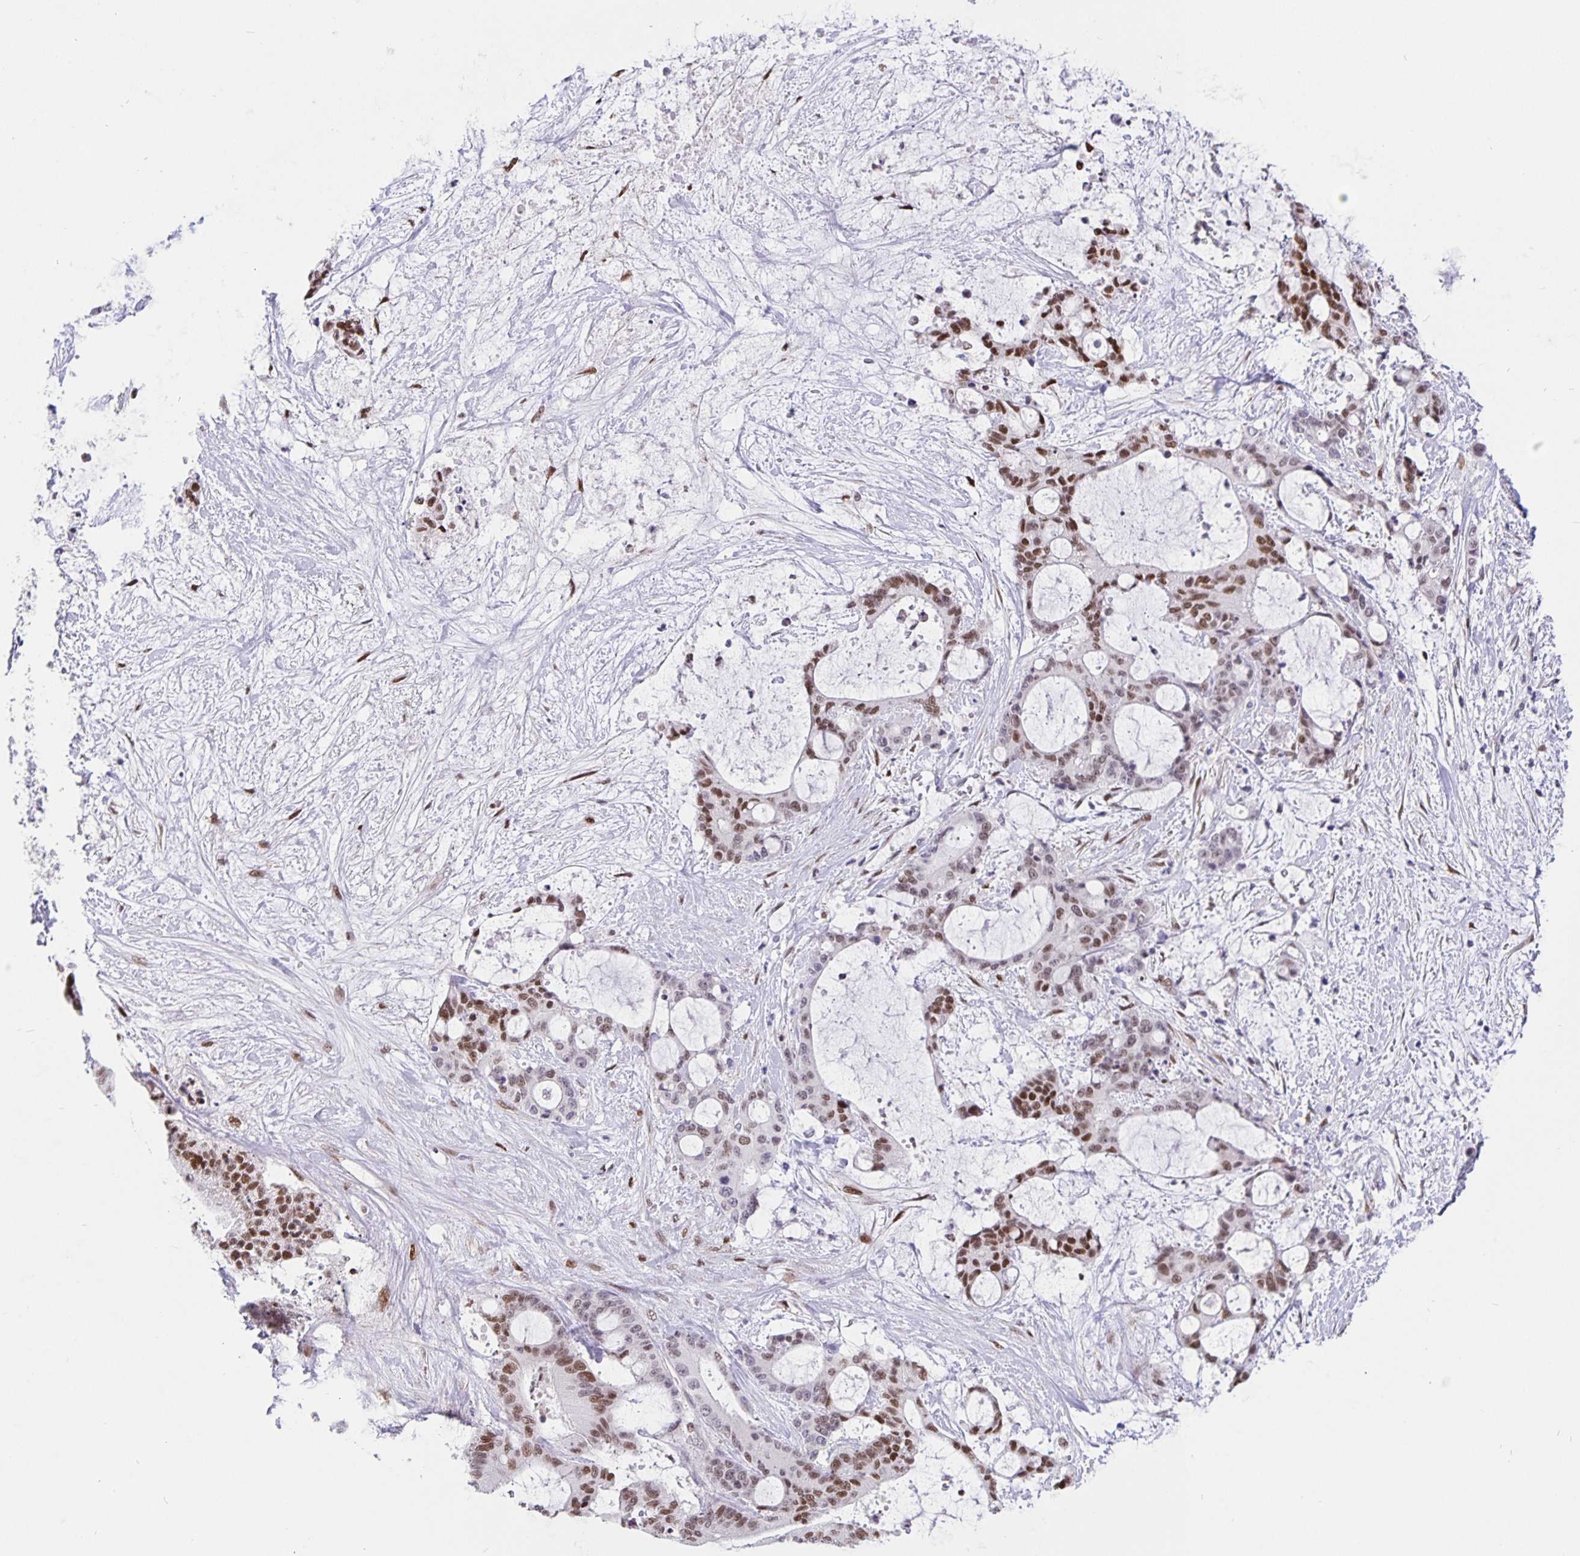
{"staining": {"intensity": "moderate", "quantity": "25%-75%", "location": "nuclear"}, "tissue": "liver cancer", "cell_type": "Tumor cells", "image_type": "cancer", "snomed": [{"axis": "morphology", "description": "Normal tissue, NOS"}, {"axis": "morphology", "description": "Cholangiocarcinoma"}, {"axis": "topography", "description": "Liver"}, {"axis": "topography", "description": "Peripheral nerve tissue"}], "caption": "High-power microscopy captured an immunohistochemistry (IHC) image of liver cholangiocarcinoma, revealing moderate nuclear expression in approximately 25%-75% of tumor cells.", "gene": "FOSL2", "patient": {"sex": "female", "age": 73}}